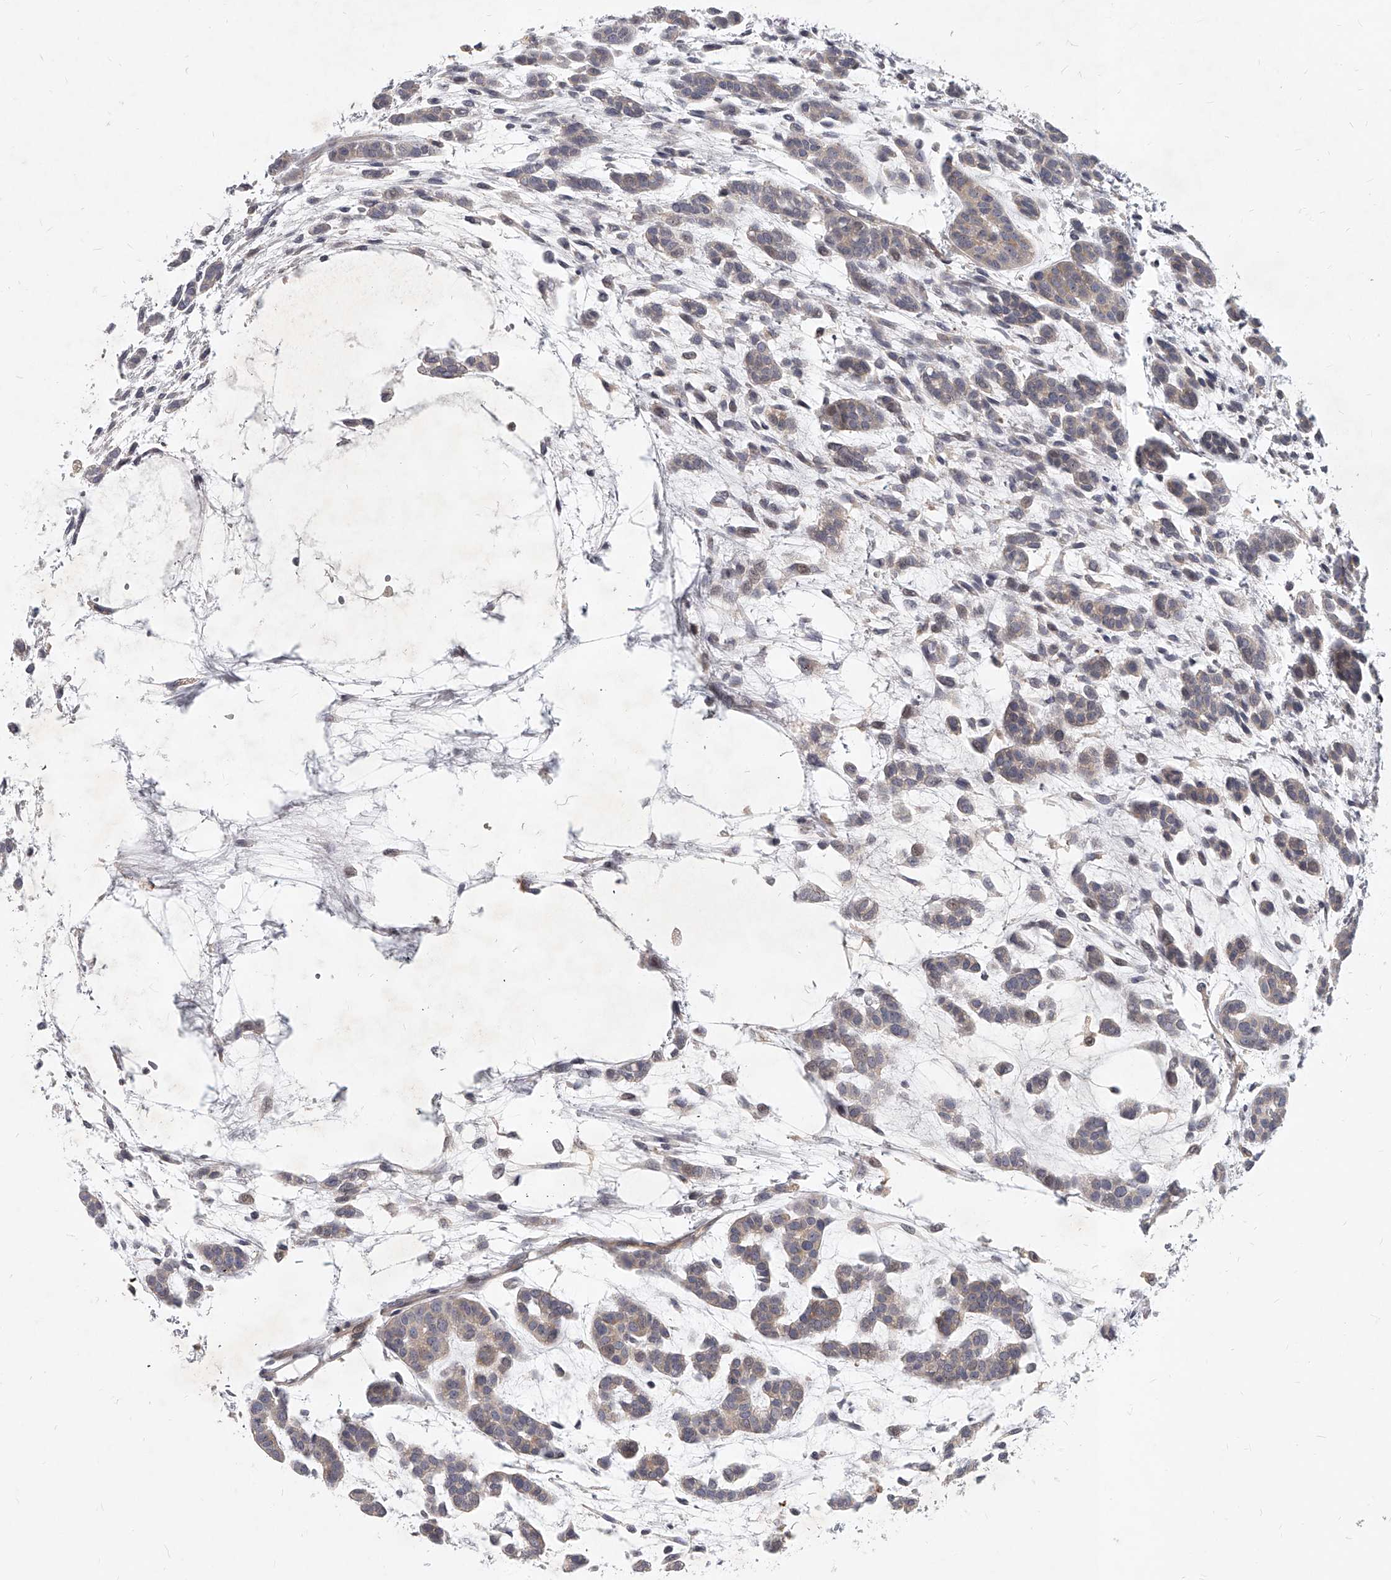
{"staining": {"intensity": "negative", "quantity": "none", "location": "none"}, "tissue": "head and neck cancer", "cell_type": "Tumor cells", "image_type": "cancer", "snomed": [{"axis": "morphology", "description": "Adenocarcinoma, NOS"}, {"axis": "morphology", "description": "Adenoma, NOS"}, {"axis": "topography", "description": "Head-Neck"}], "caption": "Immunohistochemistry of adenoma (head and neck) demonstrates no expression in tumor cells. (DAB IHC with hematoxylin counter stain).", "gene": "SLC37A1", "patient": {"sex": "female", "age": 55}}